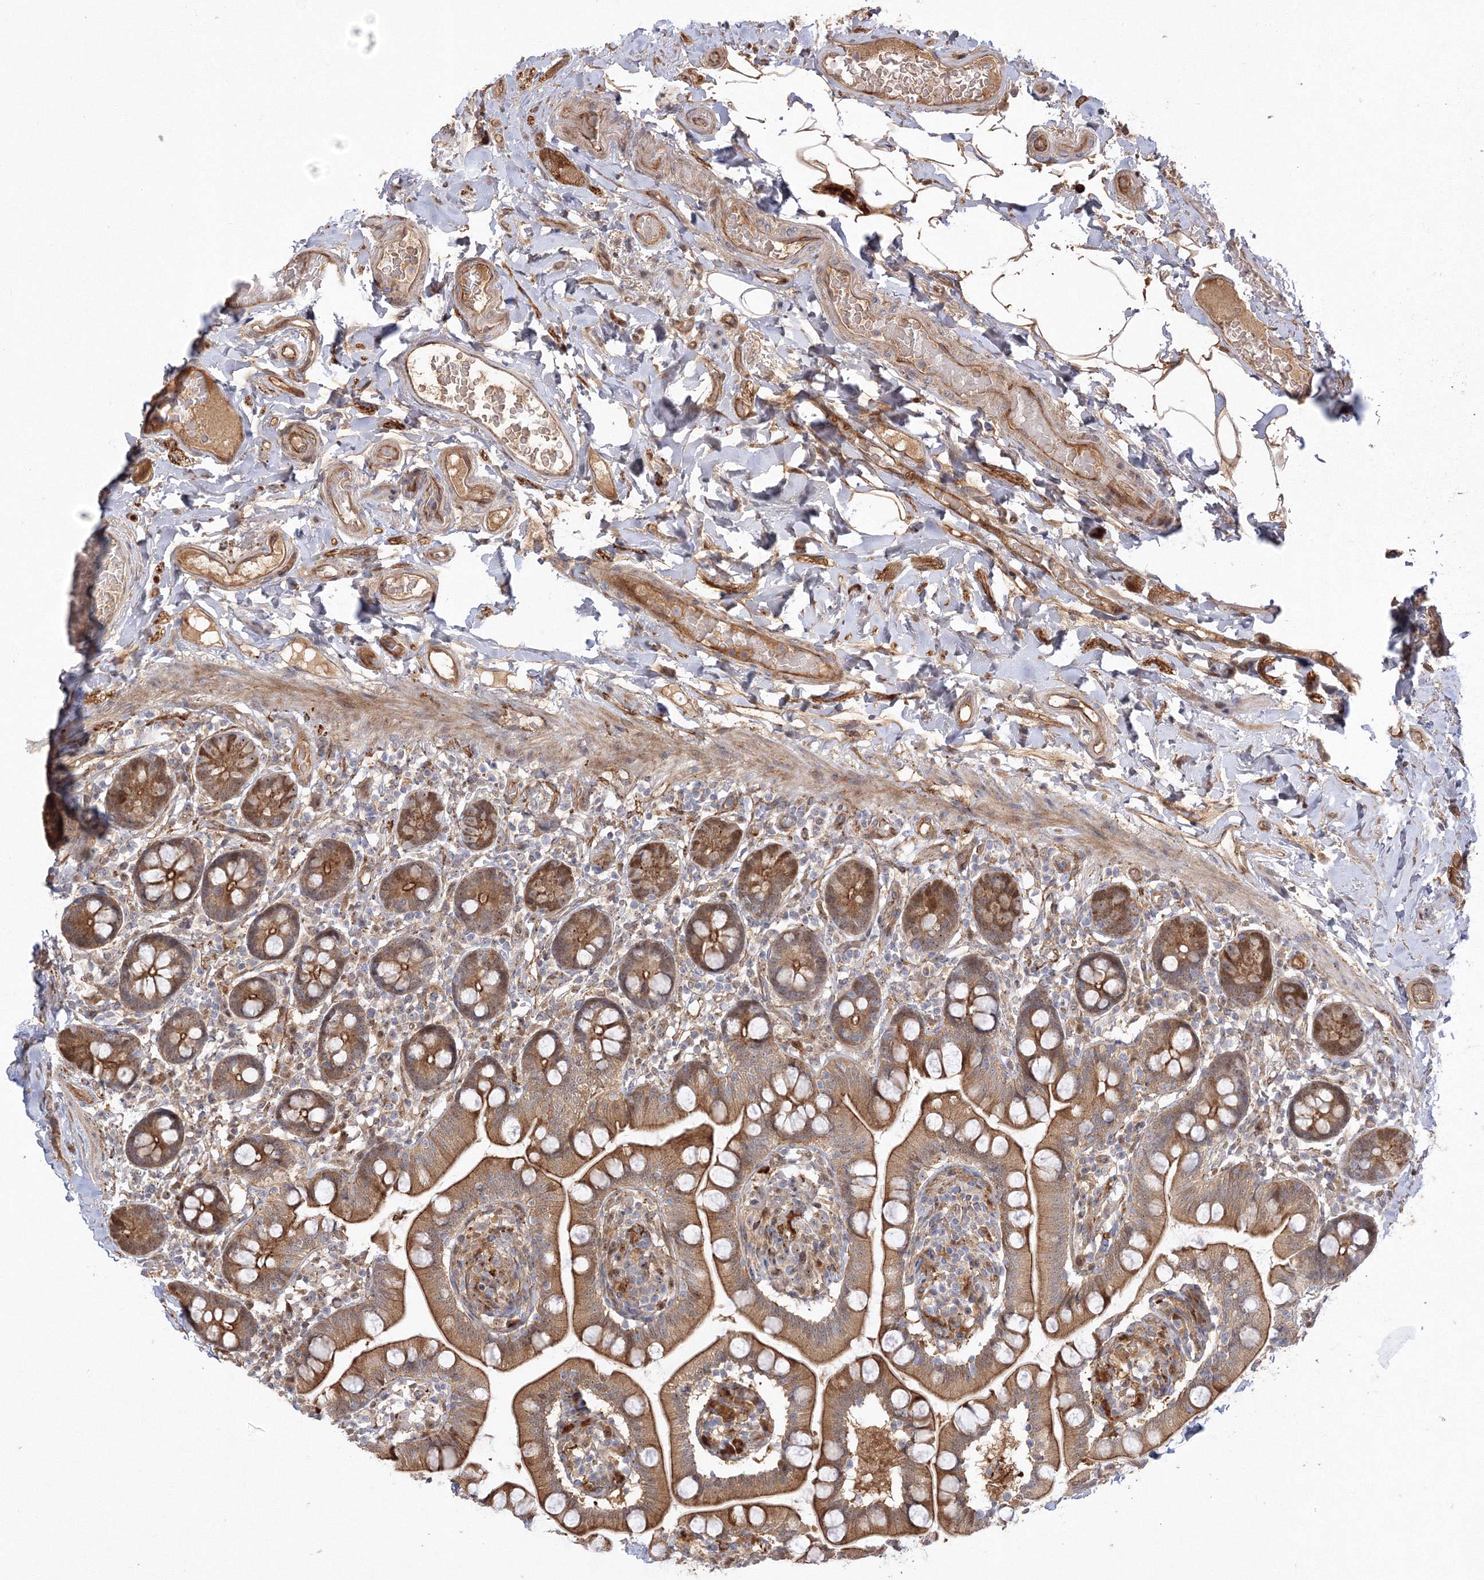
{"staining": {"intensity": "moderate", "quantity": ">75%", "location": "cytoplasmic/membranous,nuclear"}, "tissue": "small intestine", "cell_type": "Glandular cells", "image_type": "normal", "snomed": [{"axis": "morphology", "description": "Normal tissue, NOS"}, {"axis": "topography", "description": "Small intestine"}], "caption": "High-power microscopy captured an immunohistochemistry (IHC) histopathology image of normal small intestine, revealing moderate cytoplasmic/membranous,nuclear expression in about >75% of glandular cells. The staining was performed using DAB to visualize the protein expression in brown, while the nuclei were stained in blue with hematoxylin (Magnification: 20x).", "gene": "NPM3", "patient": {"sex": "female", "age": 64}}